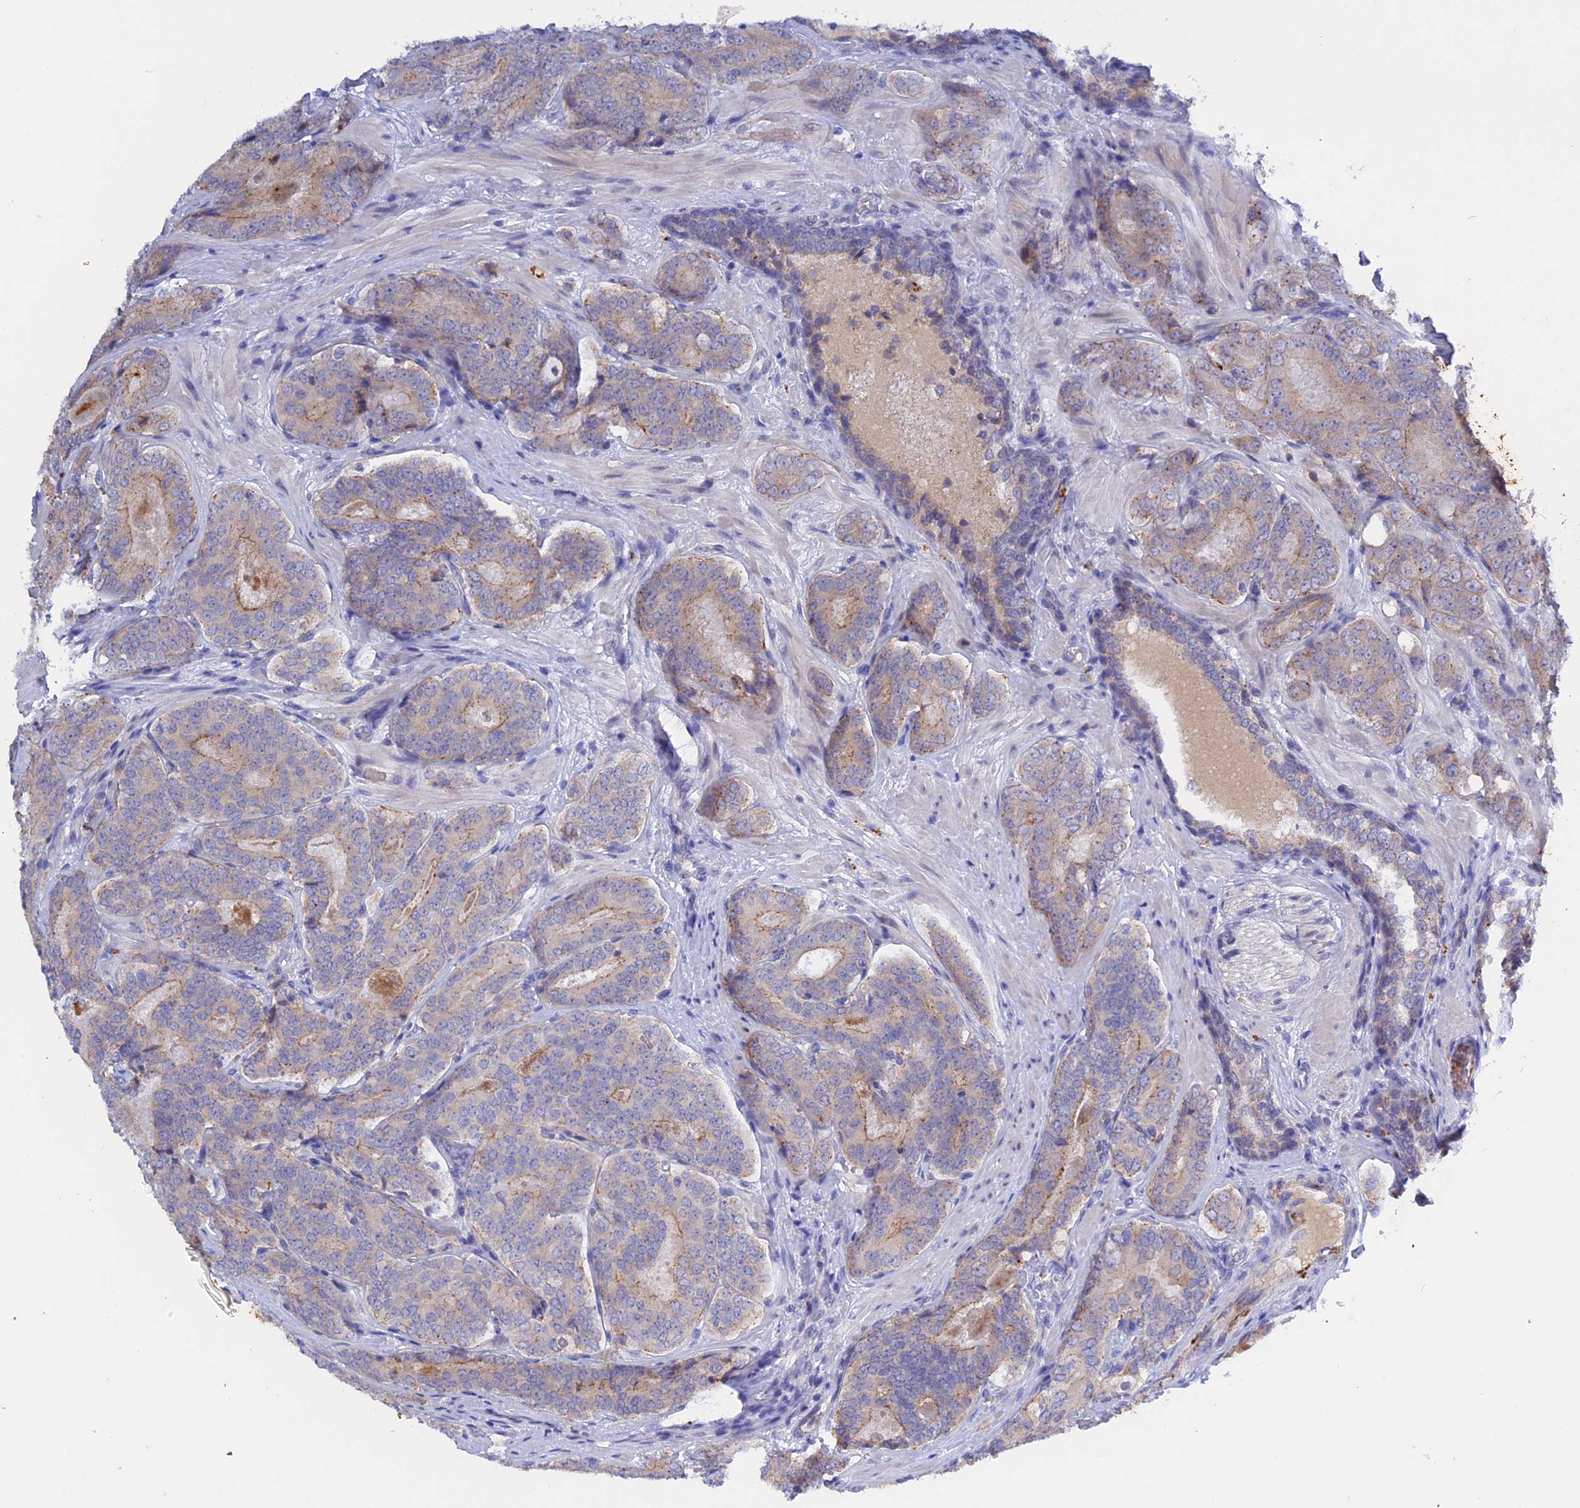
{"staining": {"intensity": "weak", "quantity": "25%-75%", "location": "cytoplasmic/membranous"}, "tissue": "prostate cancer", "cell_type": "Tumor cells", "image_type": "cancer", "snomed": [{"axis": "morphology", "description": "Adenocarcinoma, High grade"}, {"axis": "topography", "description": "Prostate"}], "caption": "Weak cytoplasmic/membranous expression for a protein is appreciated in about 25%-75% of tumor cells of prostate high-grade adenocarcinoma using immunohistochemistry (IHC).", "gene": "GK5", "patient": {"sex": "male", "age": 63}}